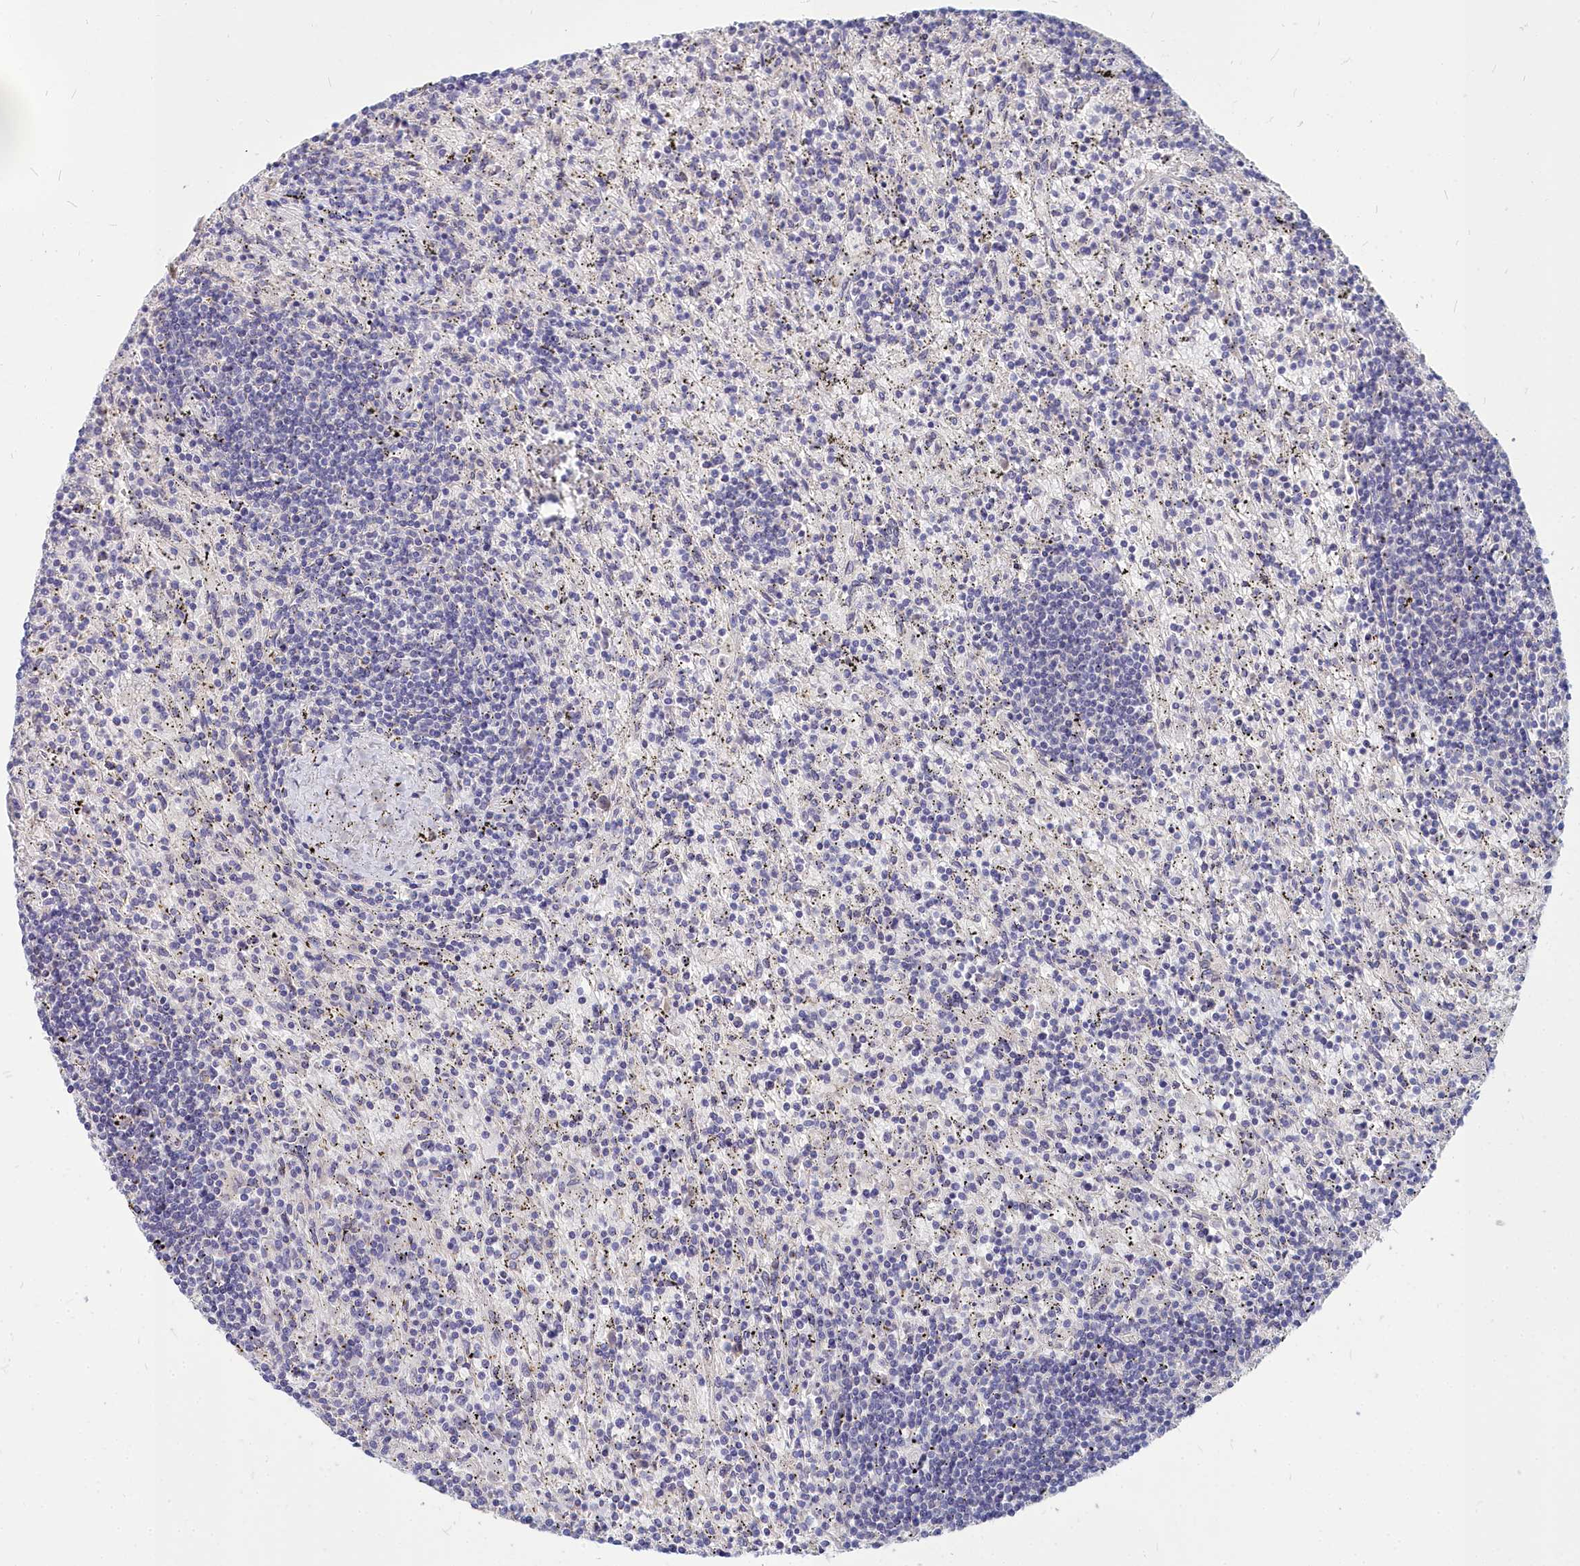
{"staining": {"intensity": "negative", "quantity": "none", "location": "none"}, "tissue": "lymphoma", "cell_type": "Tumor cells", "image_type": "cancer", "snomed": [{"axis": "morphology", "description": "Malignant lymphoma, non-Hodgkin's type, Low grade"}, {"axis": "topography", "description": "Spleen"}], "caption": "There is no significant expression in tumor cells of lymphoma.", "gene": "NOXA1", "patient": {"sex": "male", "age": 76}}